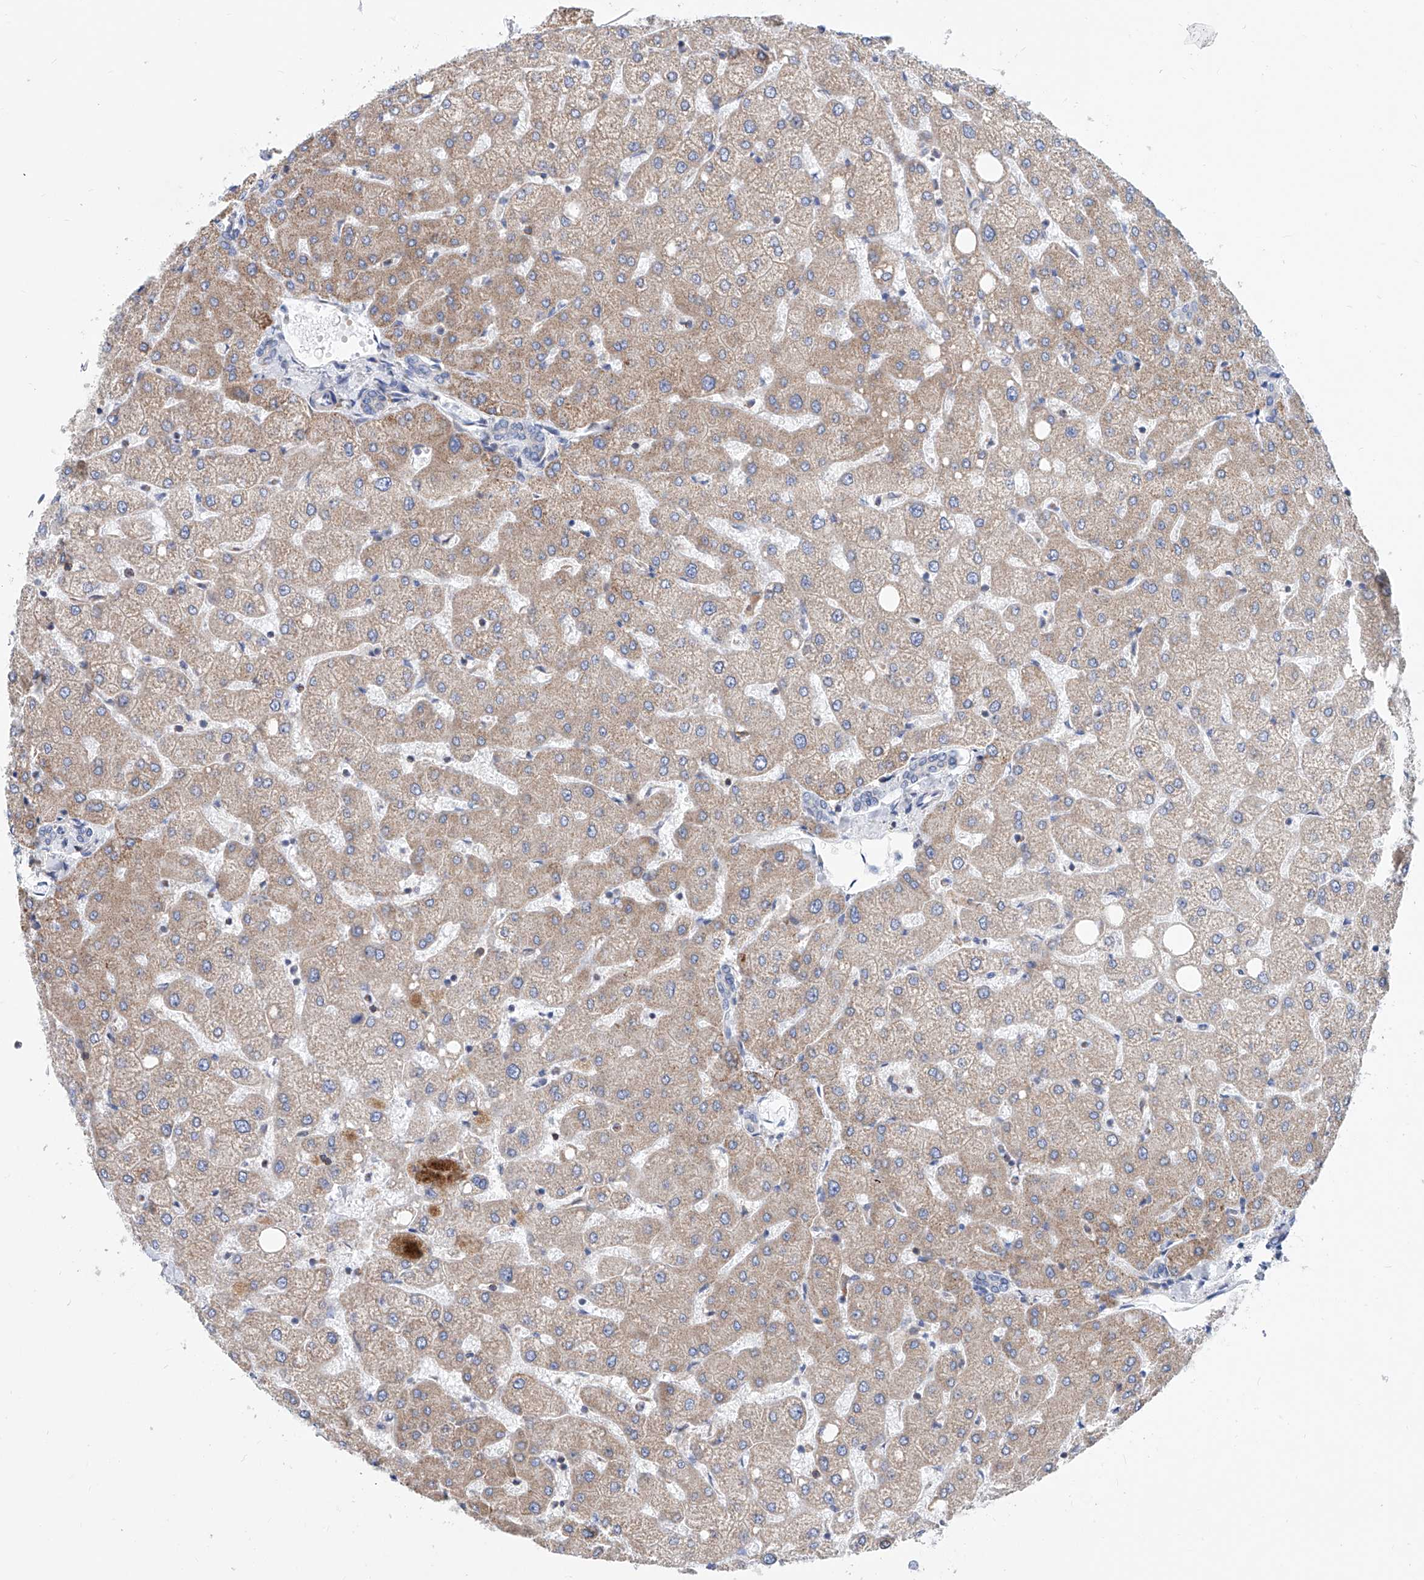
{"staining": {"intensity": "negative", "quantity": "none", "location": "none"}, "tissue": "liver", "cell_type": "Cholangiocytes", "image_type": "normal", "snomed": [{"axis": "morphology", "description": "Normal tissue, NOS"}, {"axis": "topography", "description": "Liver"}], "caption": "Immunohistochemical staining of normal liver reveals no significant expression in cholangiocytes.", "gene": "MAD2L1", "patient": {"sex": "female", "age": 54}}